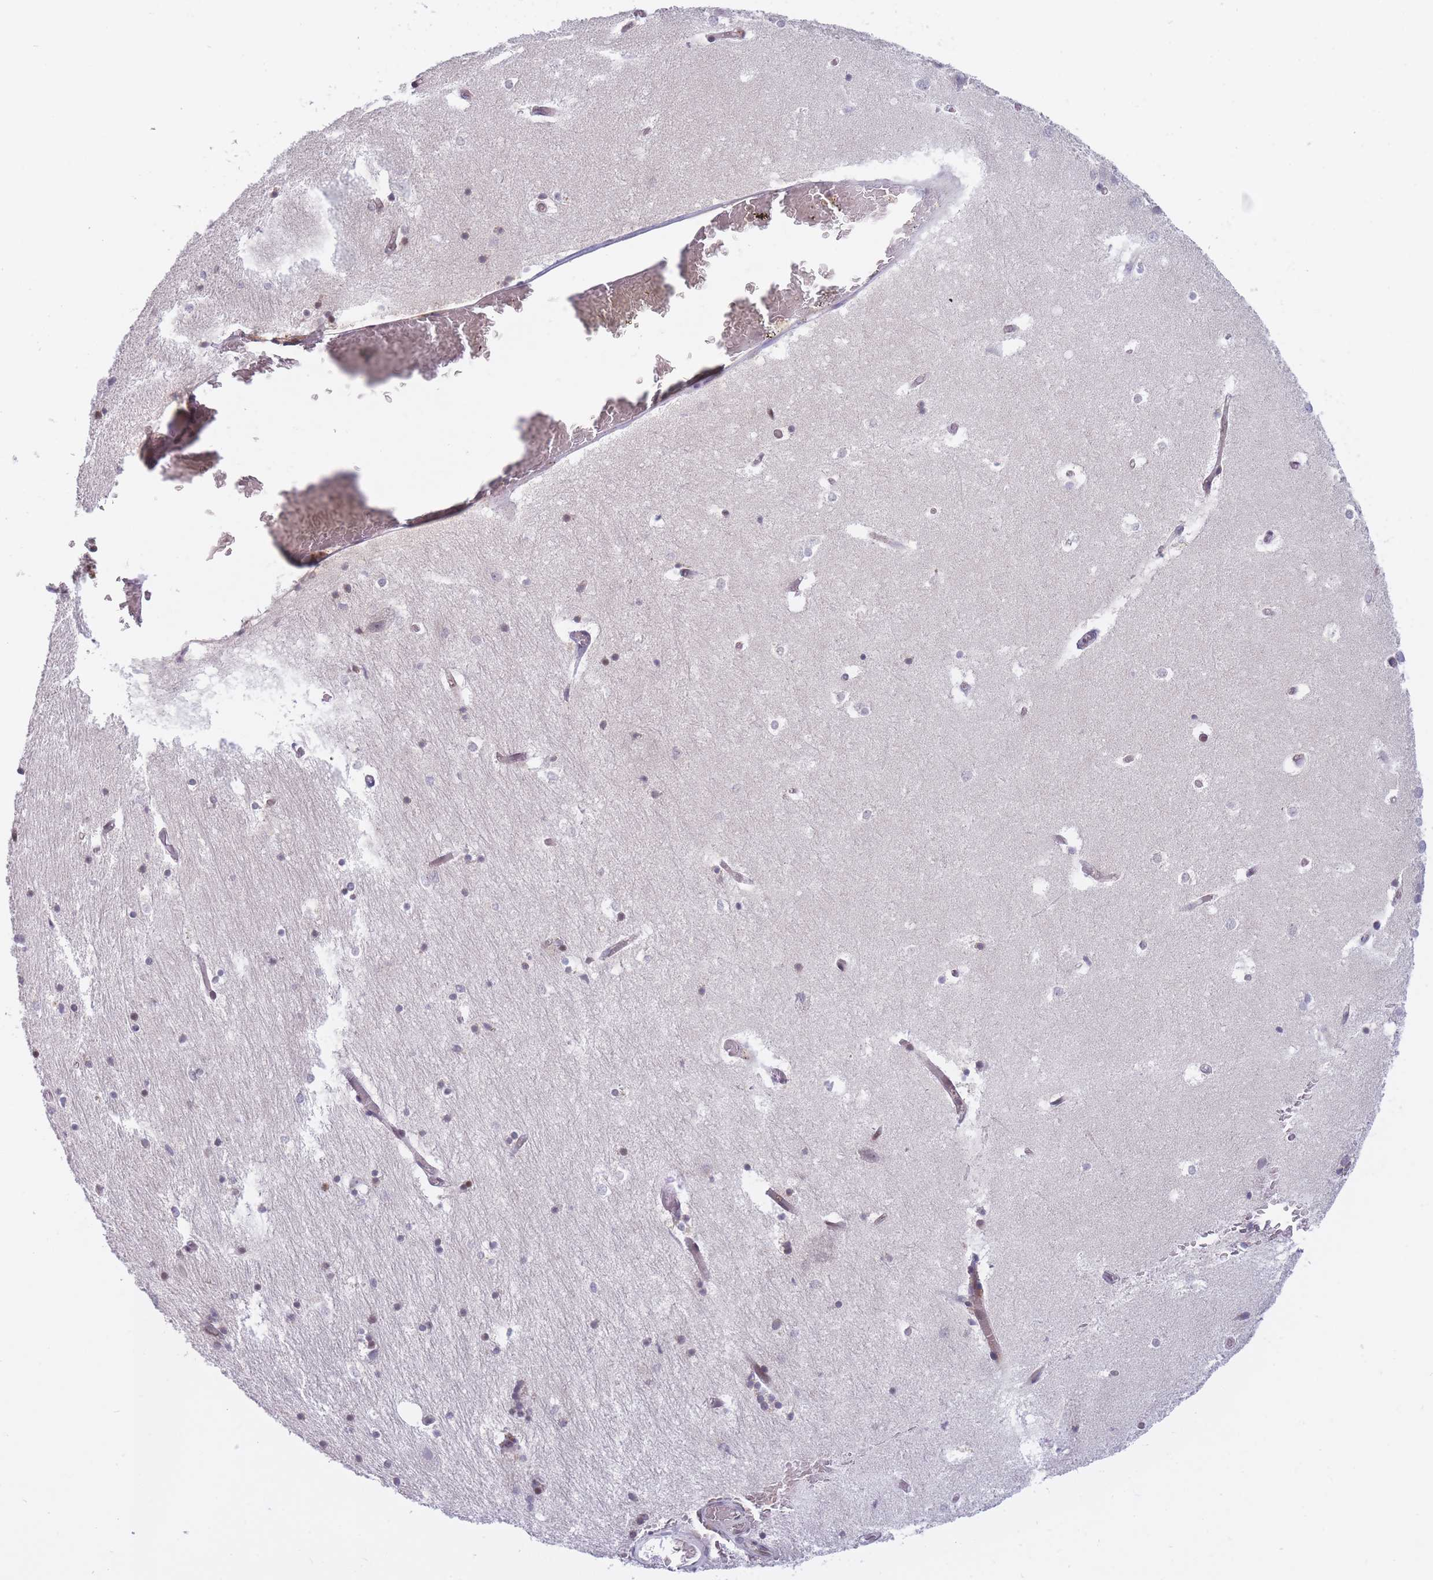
{"staining": {"intensity": "negative", "quantity": "none", "location": "none"}, "tissue": "hippocampus", "cell_type": "Glial cells", "image_type": "normal", "snomed": [{"axis": "morphology", "description": "Normal tissue, NOS"}, {"axis": "topography", "description": "Hippocampus"}], "caption": "This is a histopathology image of immunohistochemistry (IHC) staining of normal hippocampus, which shows no expression in glial cells.", "gene": "SLC35F5", "patient": {"sex": "female", "age": 52}}